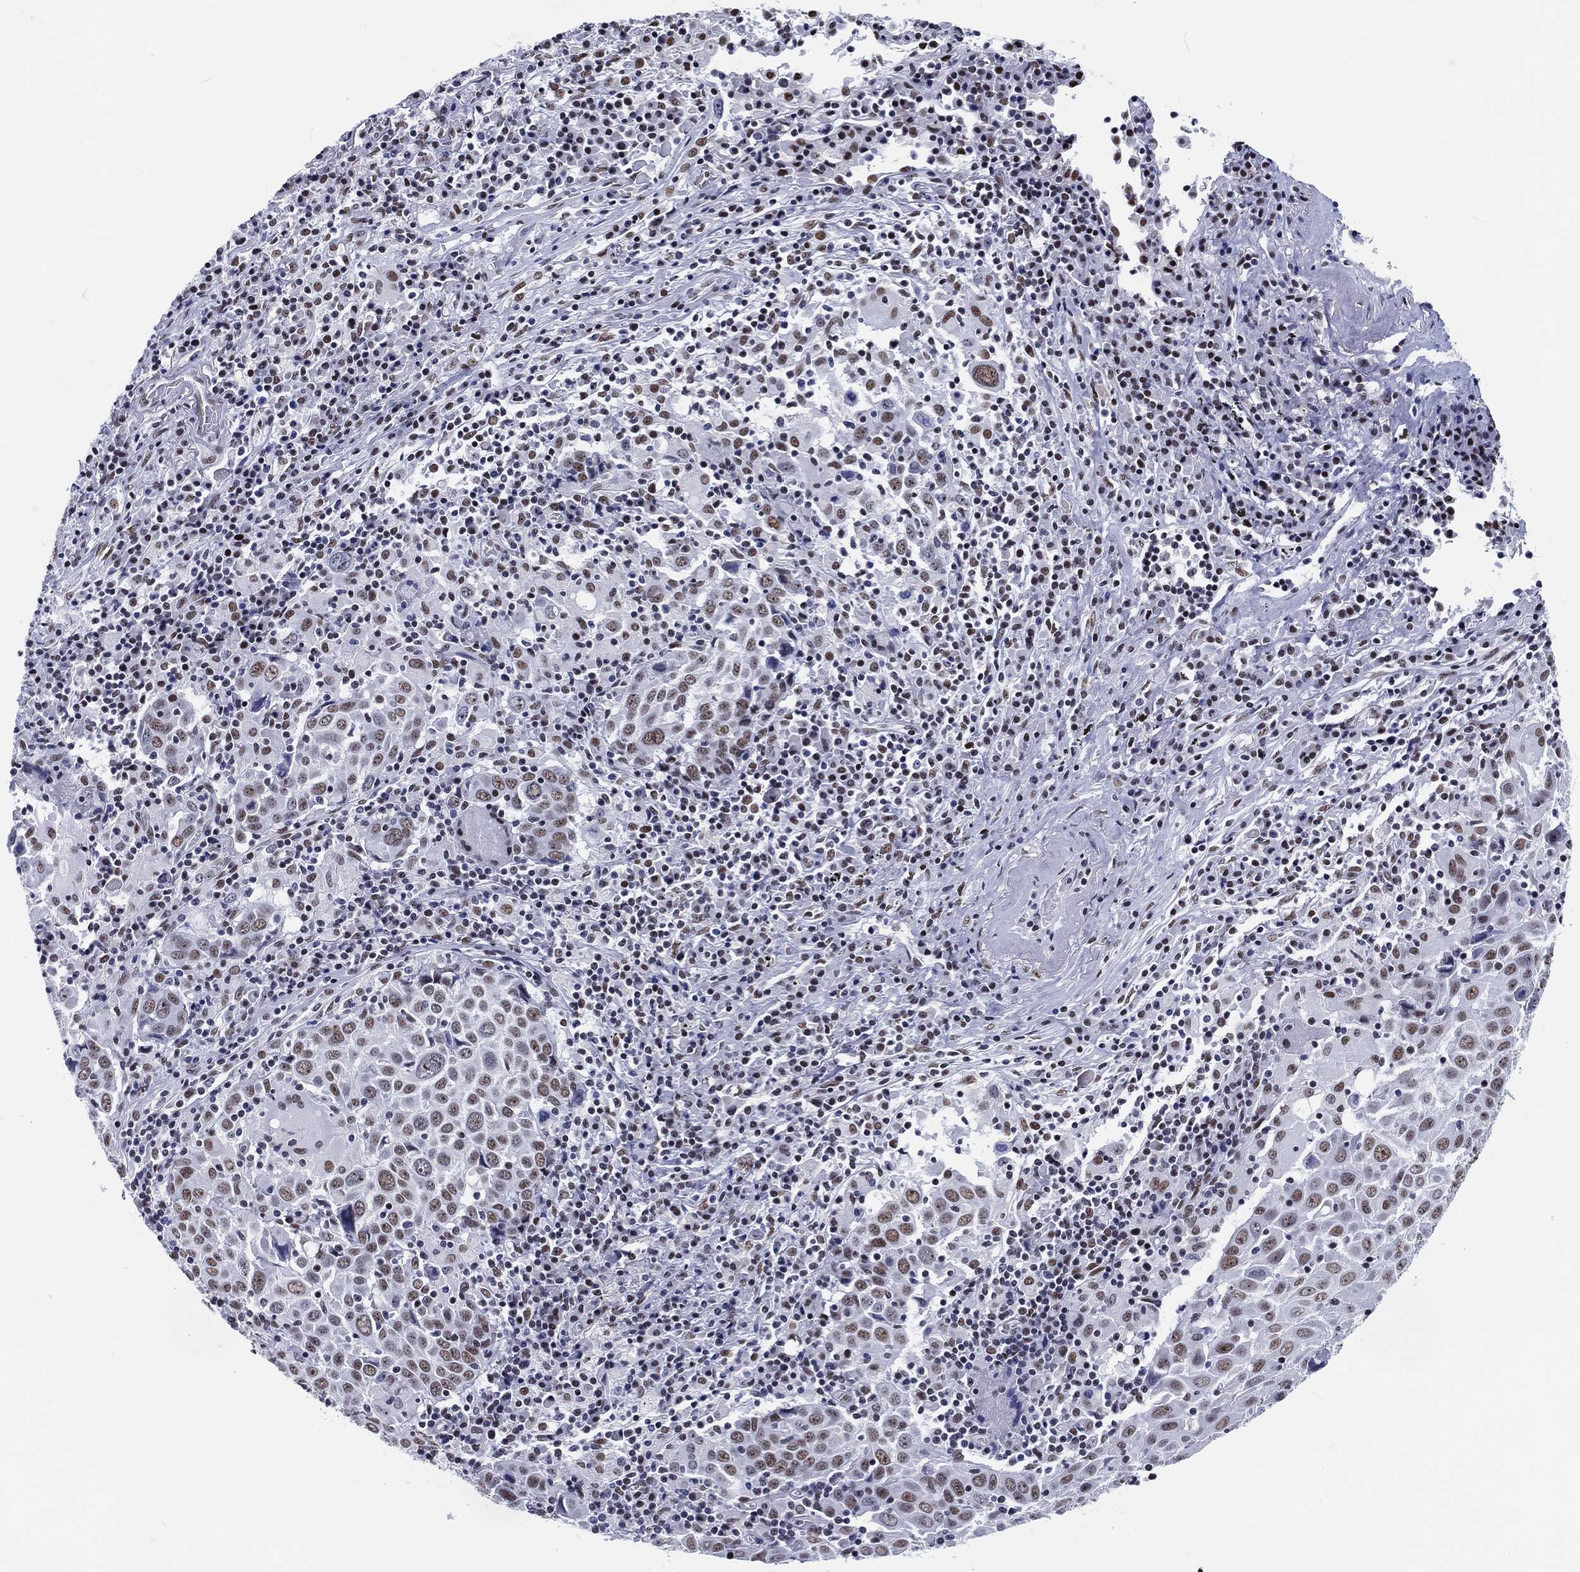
{"staining": {"intensity": "weak", "quantity": ">75%", "location": "nuclear"}, "tissue": "lung cancer", "cell_type": "Tumor cells", "image_type": "cancer", "snomed": [{"axis": "morphology", "description": "Squamous cell carcinoma, NOS"}, {"axis": "topography", "description": "Lung"}], "caption": "This photomicrograph reveals IHC staining of squamous cell carcinoma (lung), with low weak nuclear positivity in approximately >75% of tumor cells.", "gene": "MAPK8IP1", "patient": {"sex": "male", "age": 57}}